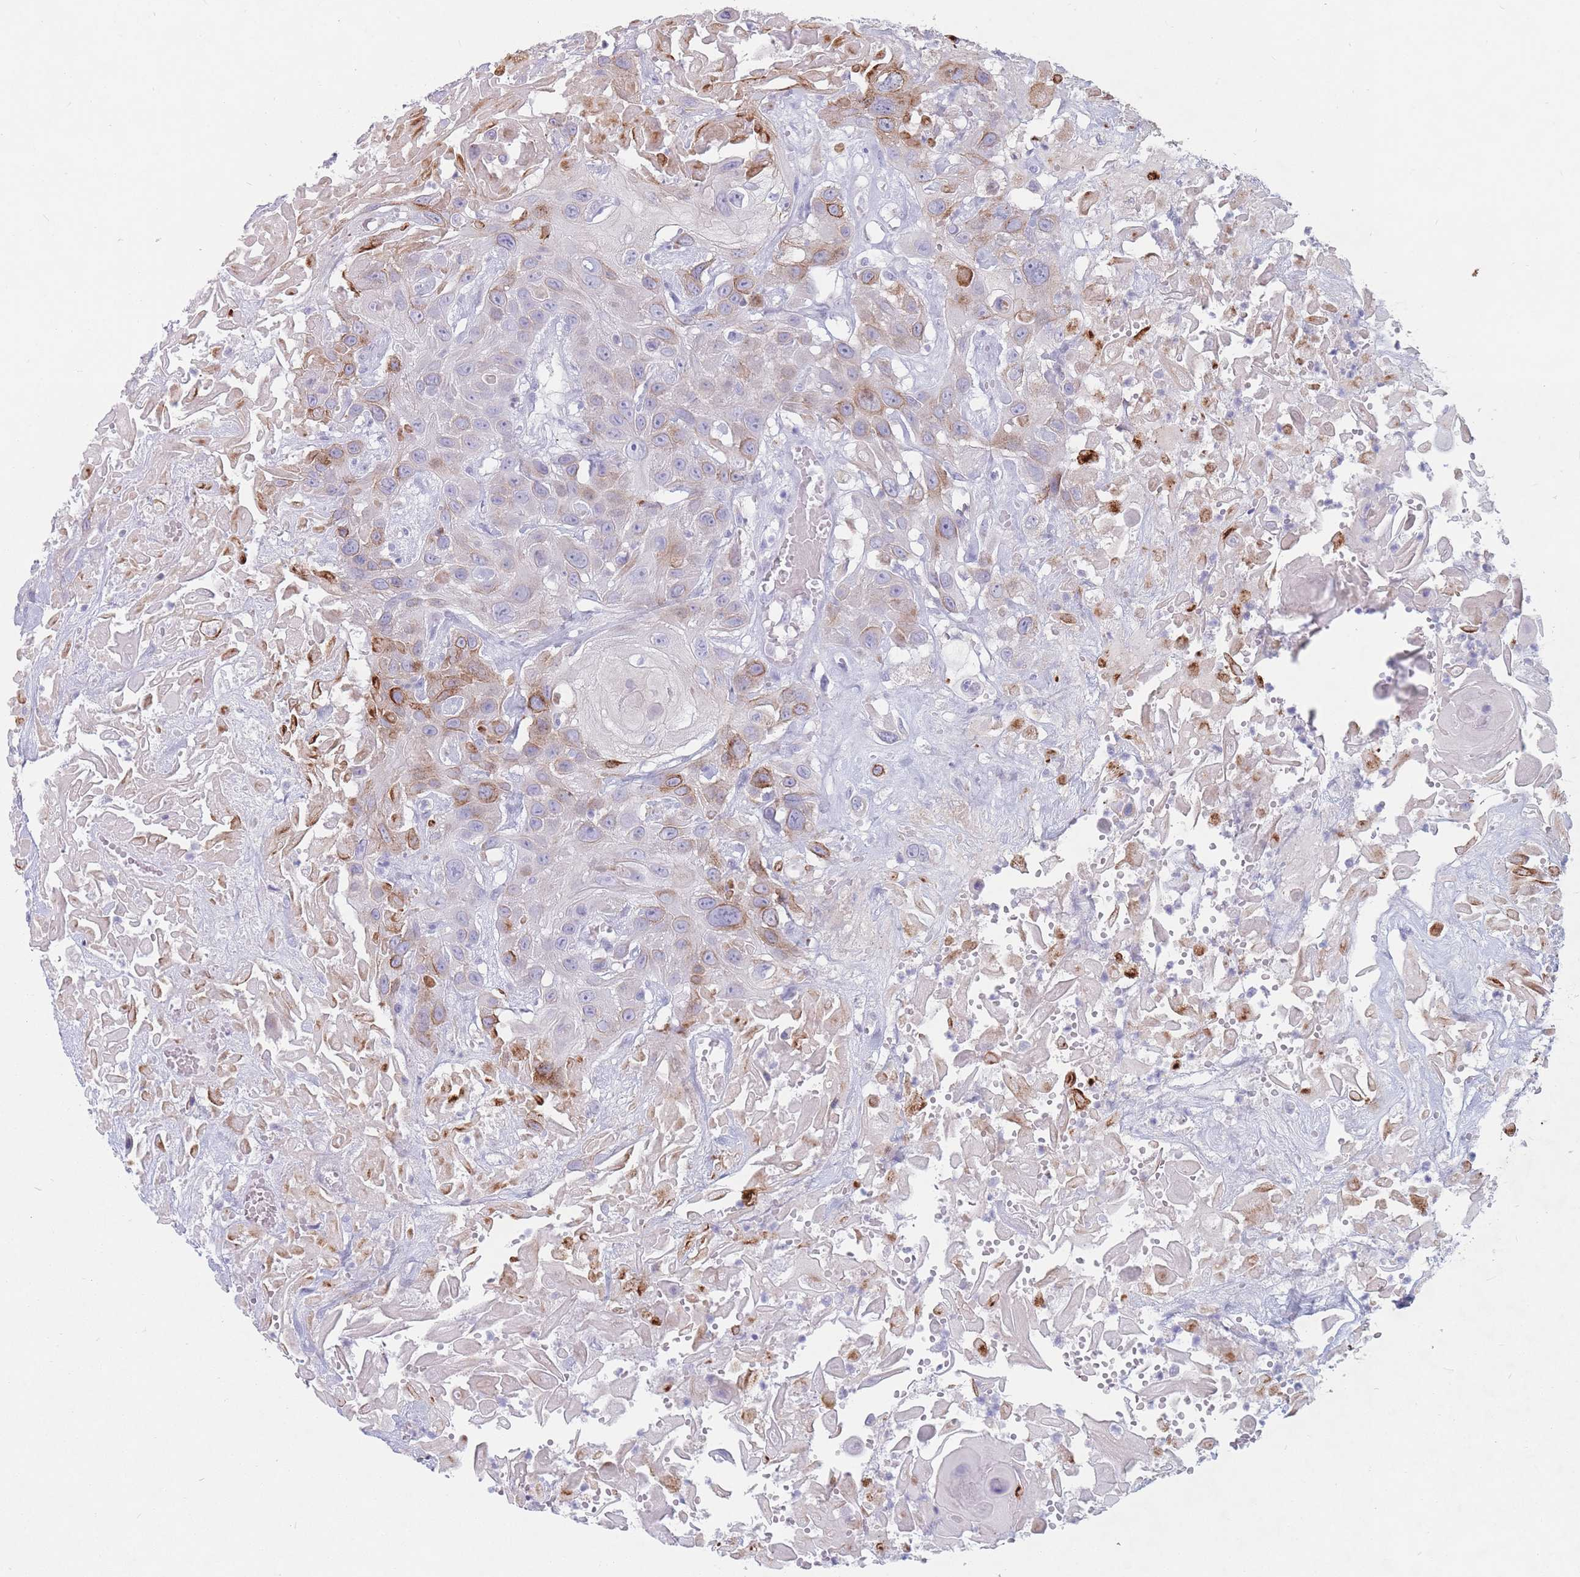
{"staining": {"intensity": "moderate", "quantity": "<25%", "location": "cytoplasmic/membranous"}, "tissue": "head and neck cancer", "cell_type": "Tumor cells", "image_type": "cancer", "snomed": [{"axis": "morphology", "description": "Squamous cell carcinoma, NOS"}, {"axis": "topography", "description": "Head-Neck"}], "caption": "Protein expression analysis of head and neck cancer (squamous cell carcinoma) shows moderate cytoplasmic/membranous positivity in approximately <25% of tumor cells.", "gene": "ST3GAL5", "patient": {"sex": "male", "age": 81}}